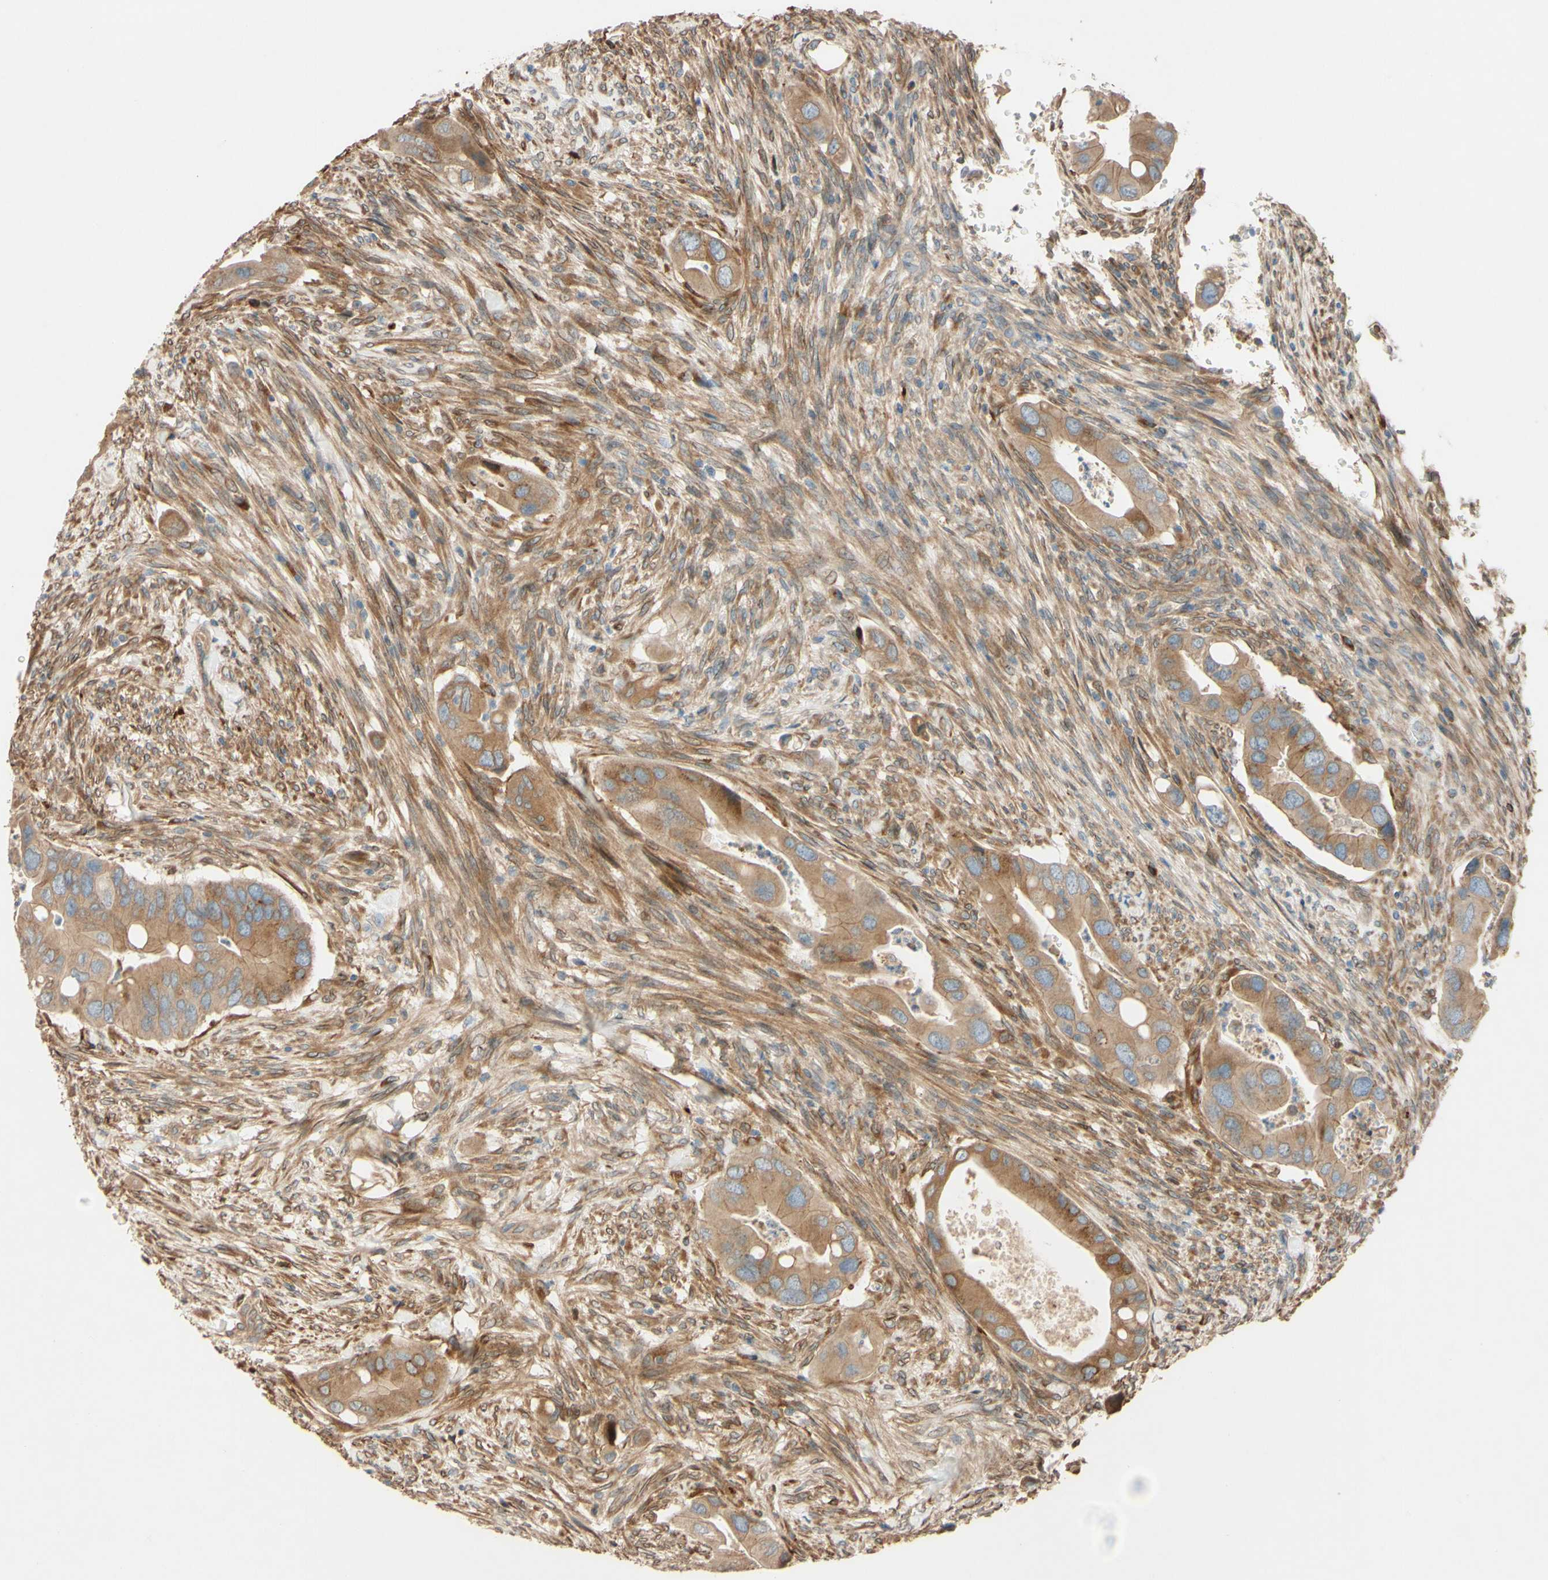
{"staining": {"intensity": "moderate", "quantity": ">75%", "location": "cytoplasmic/membranous"}, "tissue": "colorectal cancer", "cell_type": "Tumor cells", "image_type": "cancer", "snomed": [{"axis": "morphology", "description": "Adenocarcinoma, NOS"}, {"axis": "topography", "description": "Rectum"}], "caption": "Tumor cells display moderate cytoplasmic/membranous positivity in approximately >75% of cells in colorectal cancer (adenocarcinoma).", "gene": "PTPRU", "patient": {"sex": "female", "age": 57}}